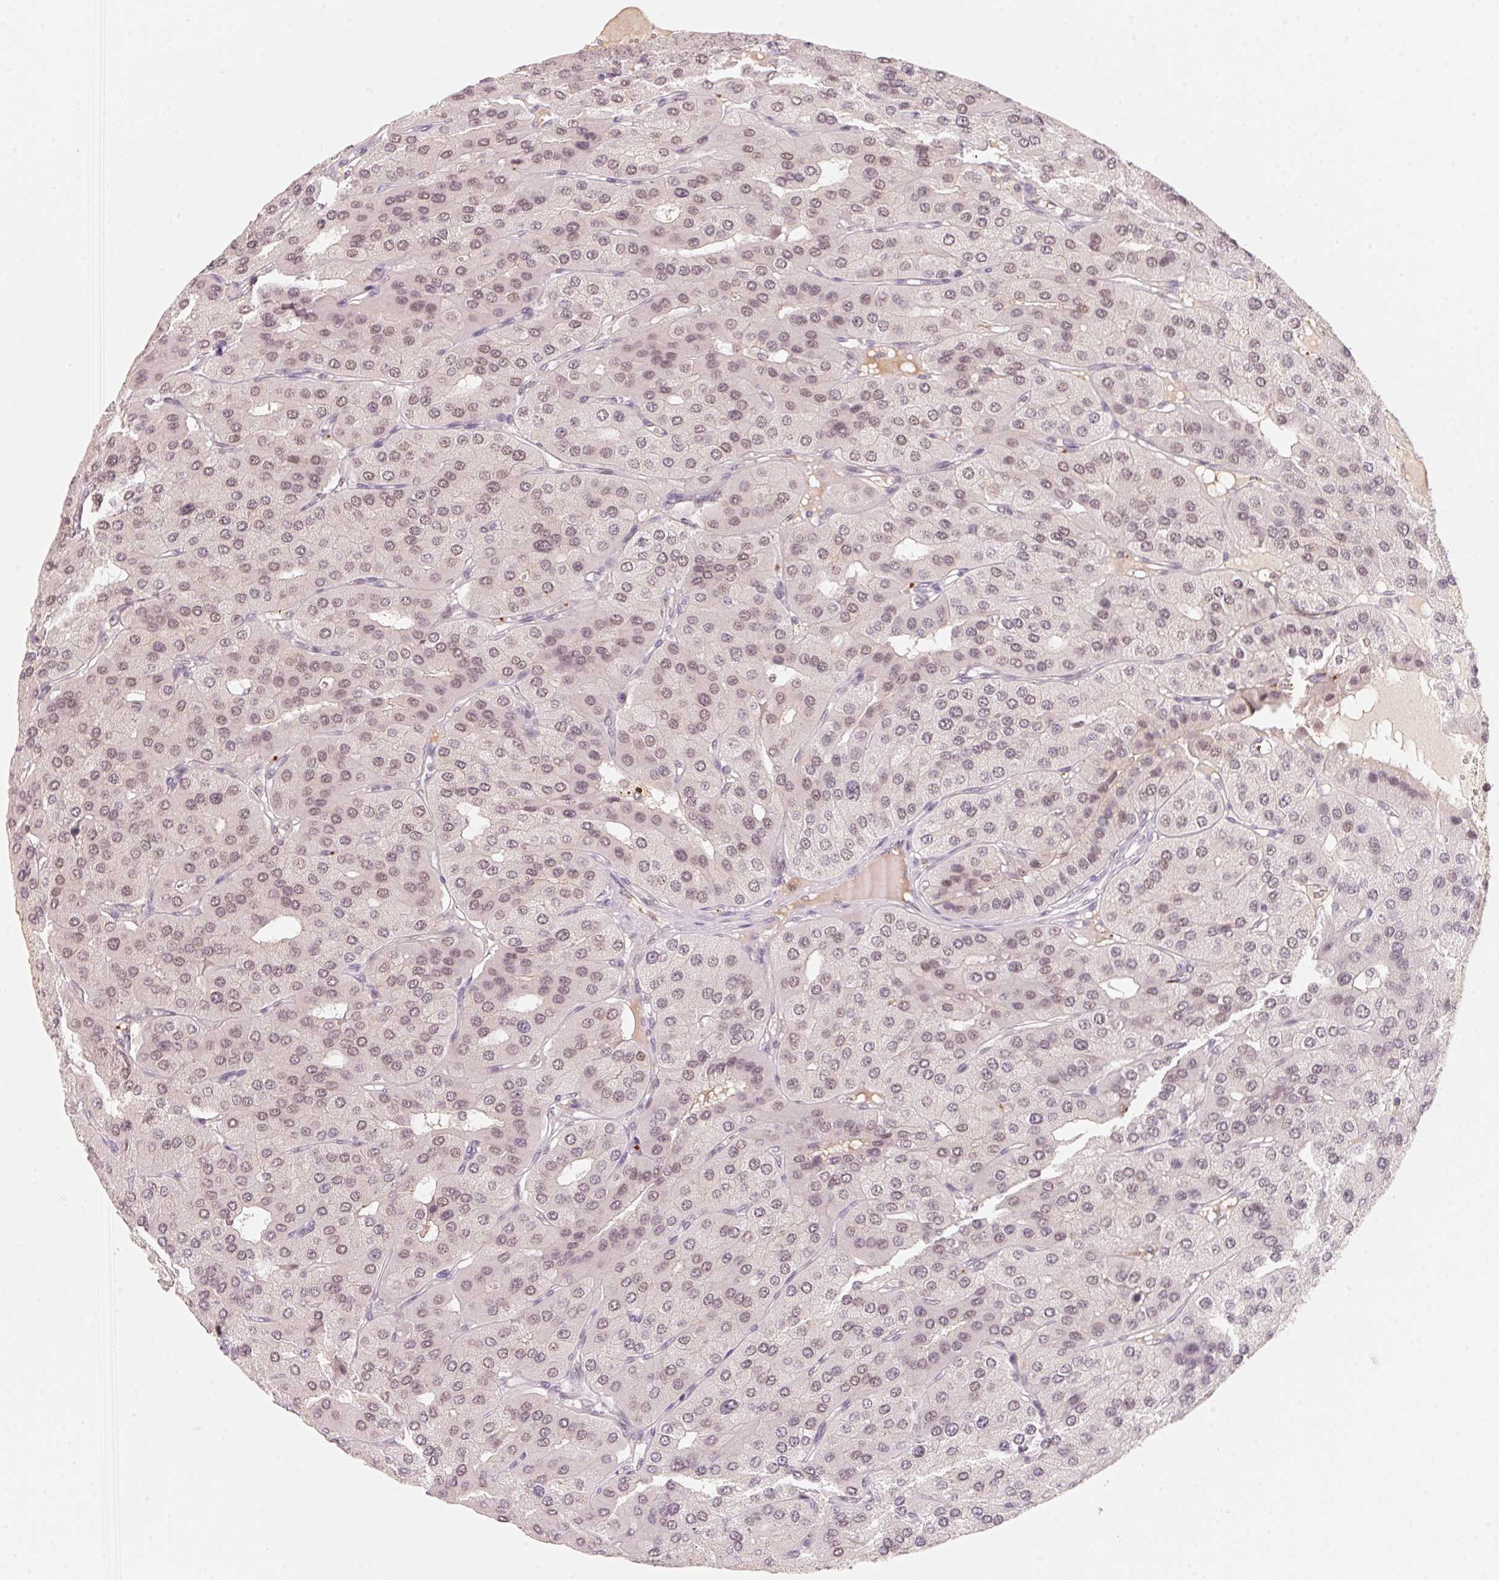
{"staining": {"intensity": "weak", "quantity": "25%-75%", "location": "nuclear"}, "tissue": "parathyroid gland", "cell_type": "Glandular cells", "image_type": "normal", "snomed": [{"axis": "morphology", "description": "Normal tissue, NOS"}, {"axis": "morphology", "description": "Adenoma, NOS"}, {"axis": "topography", "description": "Parathyroid gland"}], "caption": "Parathyroid gland stained with immunohistochemistry (IHC) exhibits weak nuclear positivity in approximately 25%-75% of glandular cells.", "gene": "ARHGAP22", "patient": {"sex": "female", "age": 86}}